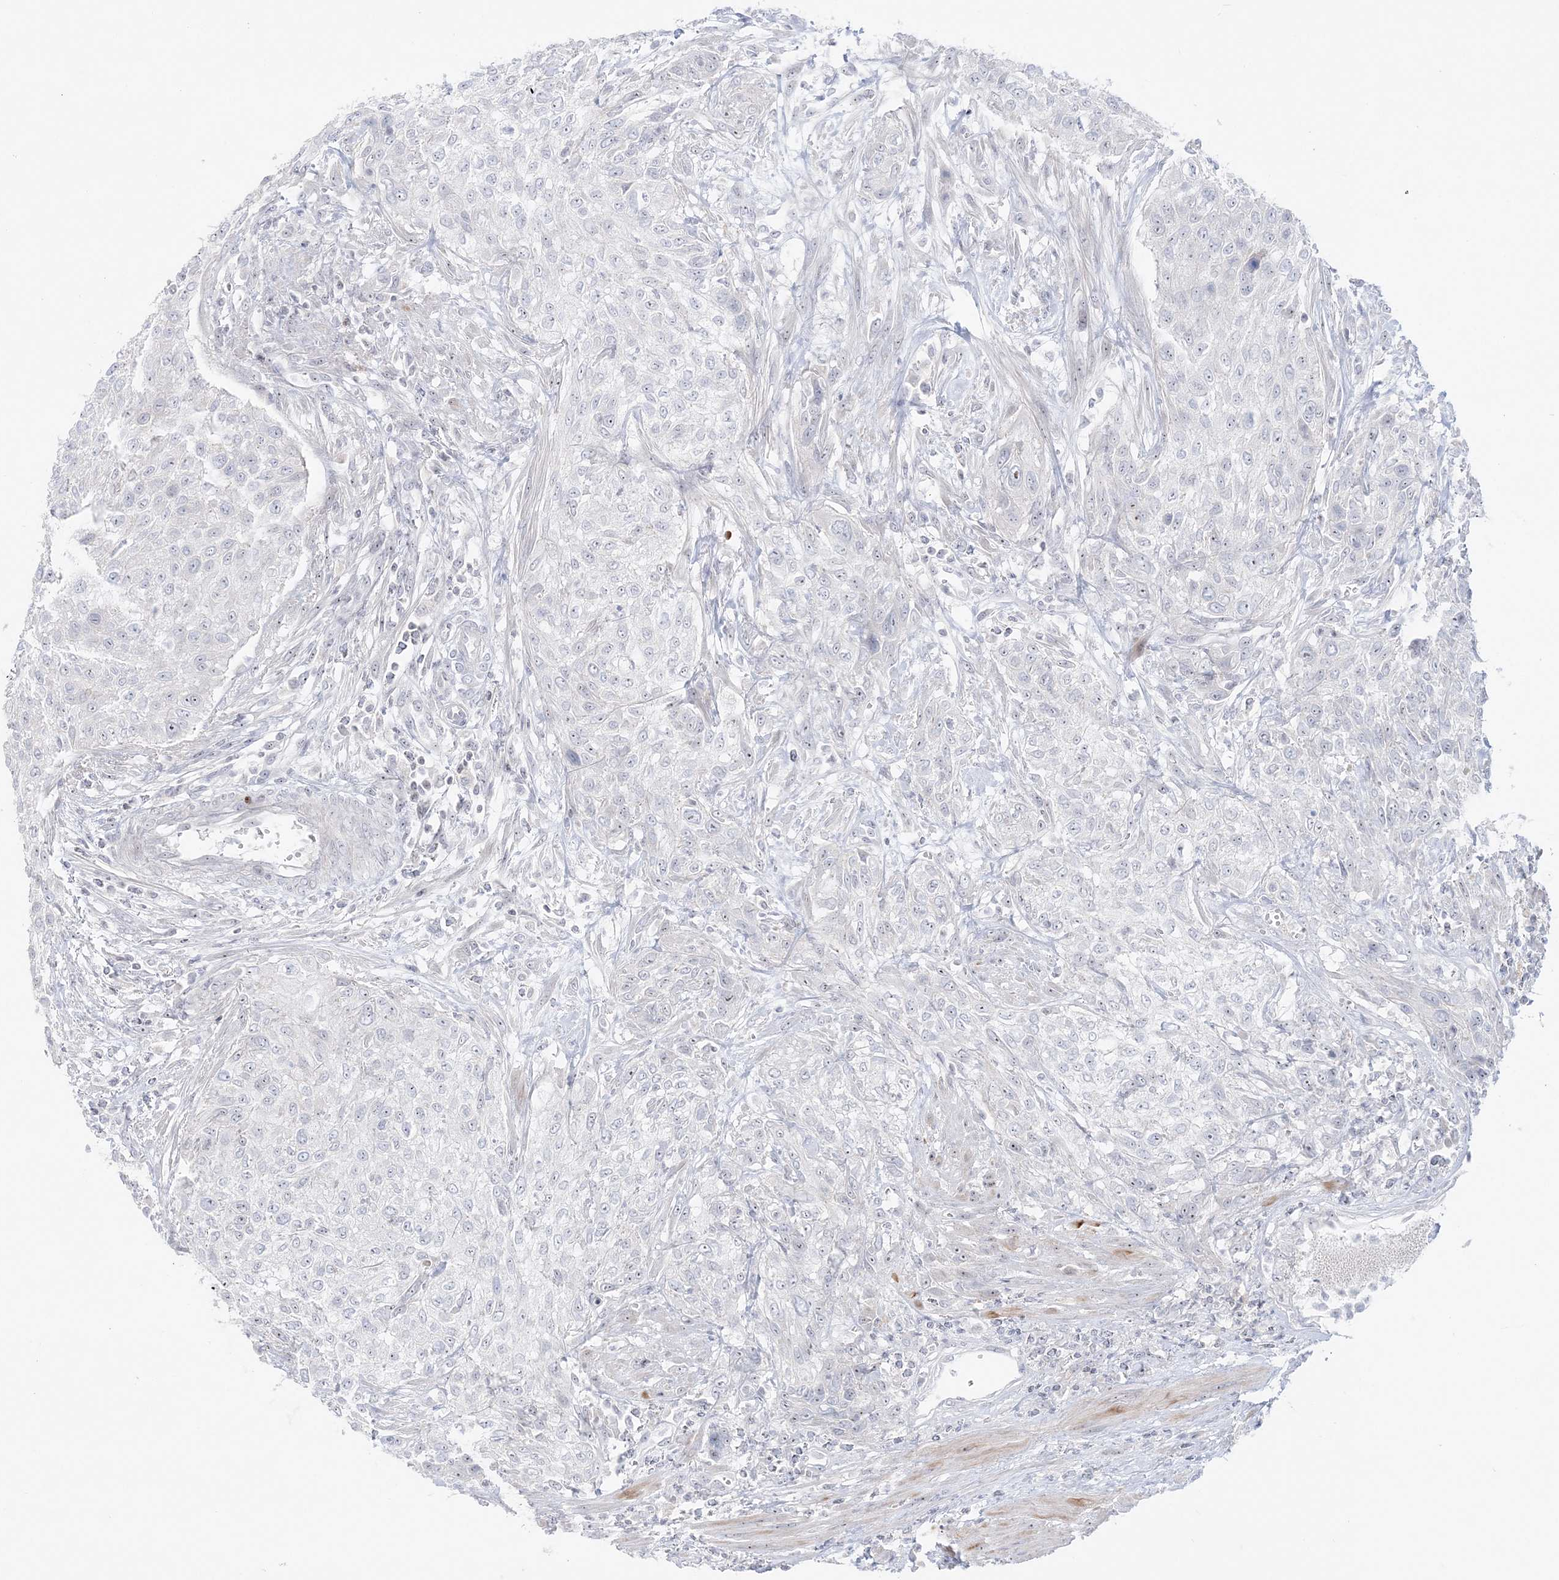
{"staining": {"intensity": "negative", "quantity": "none", "location": "none"}, "tissue": "urothelial cancer", "cell_type": "Tumor cells", "image_type": "cancer", "snomed": [{"axis": "morphology", "description": "Urothelial carcinoma, High grade"}, {"axis": "topography", "description": "Urinary bladder"}], "caption": "Tumor cells are negative for brown protein staining in urothelial cancer. (DAB (3,3'-diaminobenzidine) immunohistochemistry (IHC), high magnification).", "gene": "SH3BP4", "patient": {"sex": "male", "age": 35}}